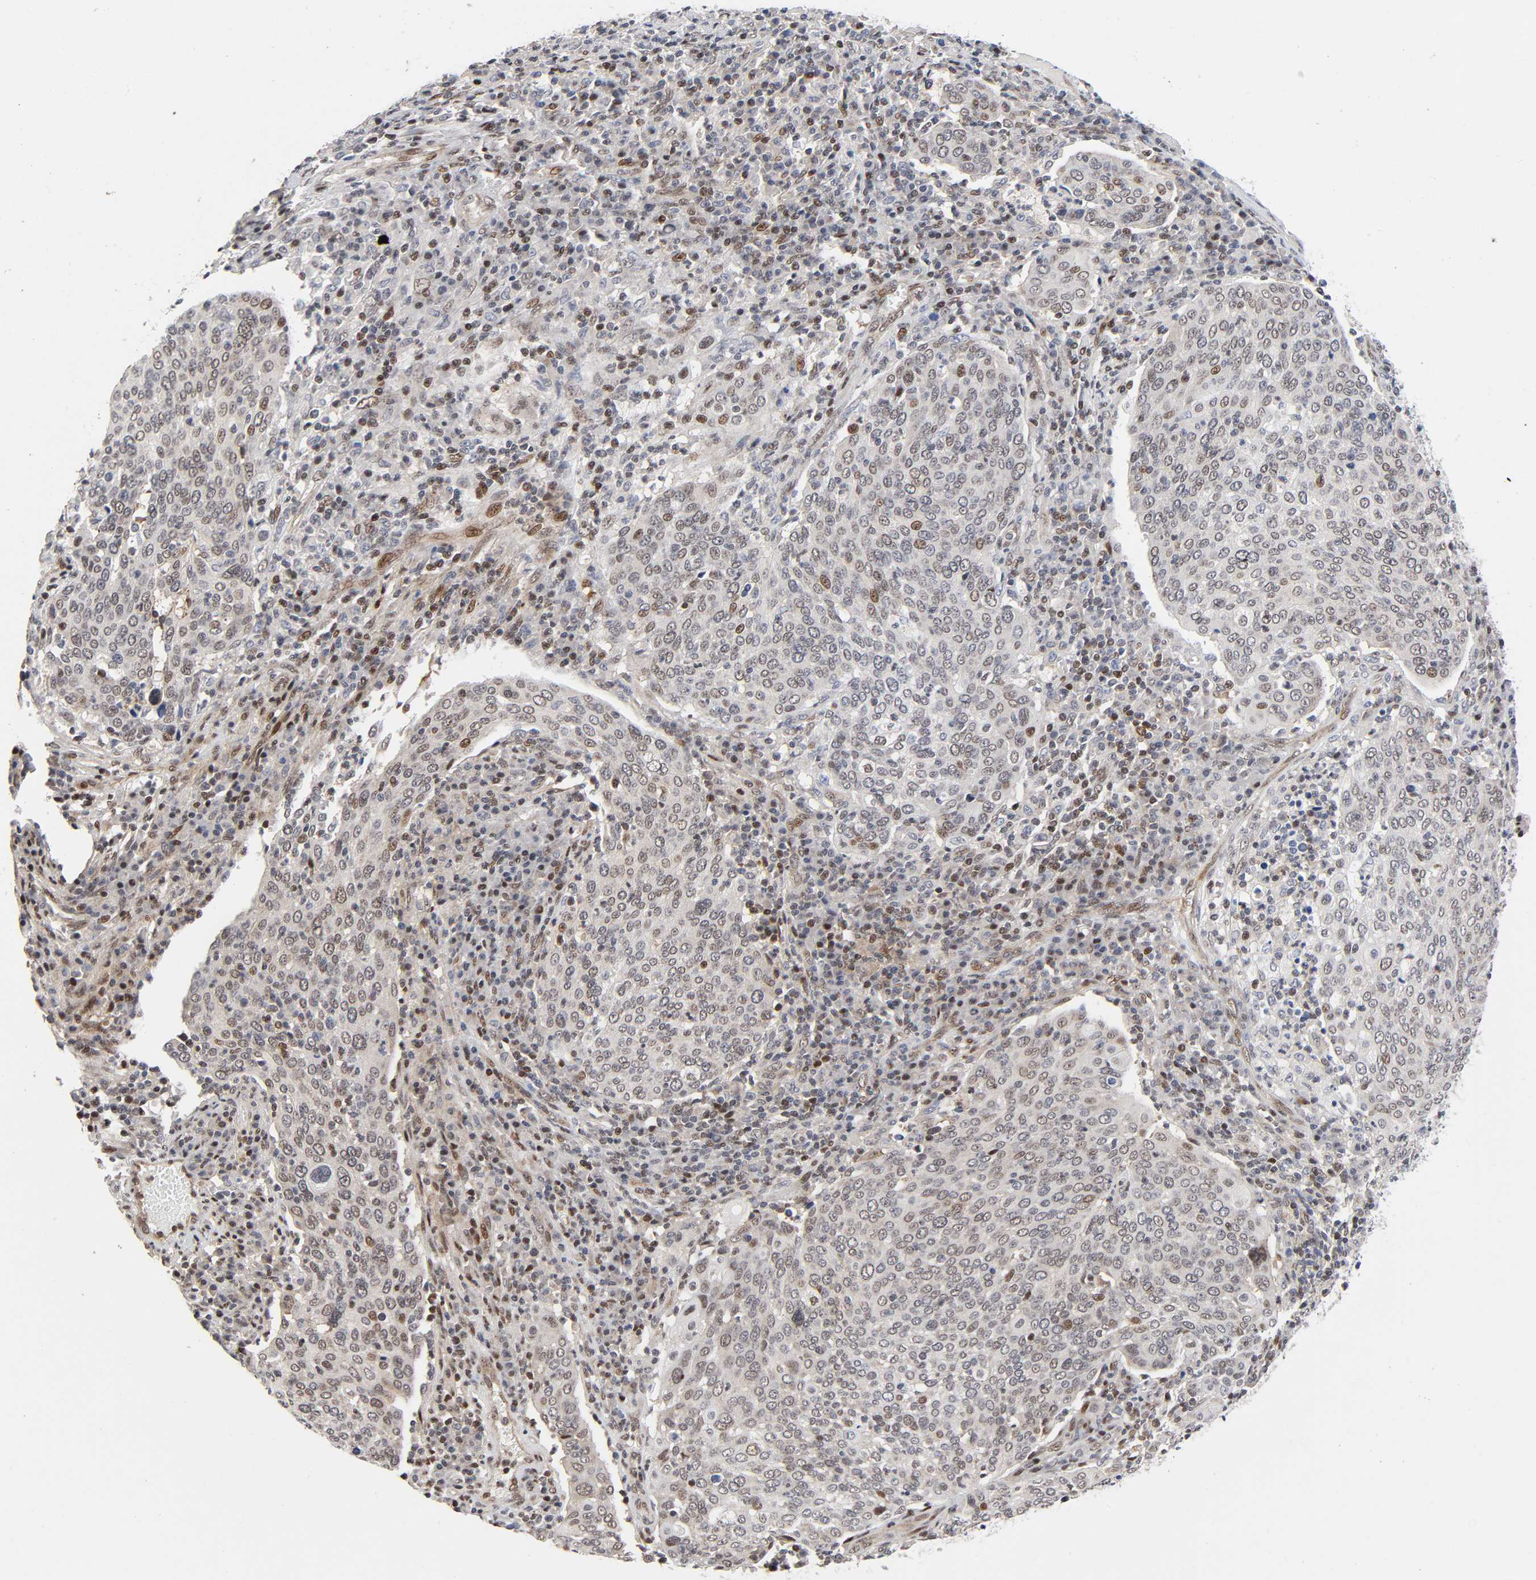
{"staining": {"intensity": "moderate", "quantity": "25%-75%", "location": "nuclear"}, "tissue": "cervical cancer", "cell_type": "Tumor cells", "image_type": "cancer", "snomed": [{"axis": "morphology", "description": "Squamous cell carcinoma, NOS"}, {"axis": "topography", "description": "Cervix"}], "caption": "Tumor cells reveal medium levels of moderate nuclear expression in approximately 25%-75% of cells in cervical cancer. Nuclei are stained in blue.", "gene": "STK38", "patient": {"sex": "female", "age": 40}}